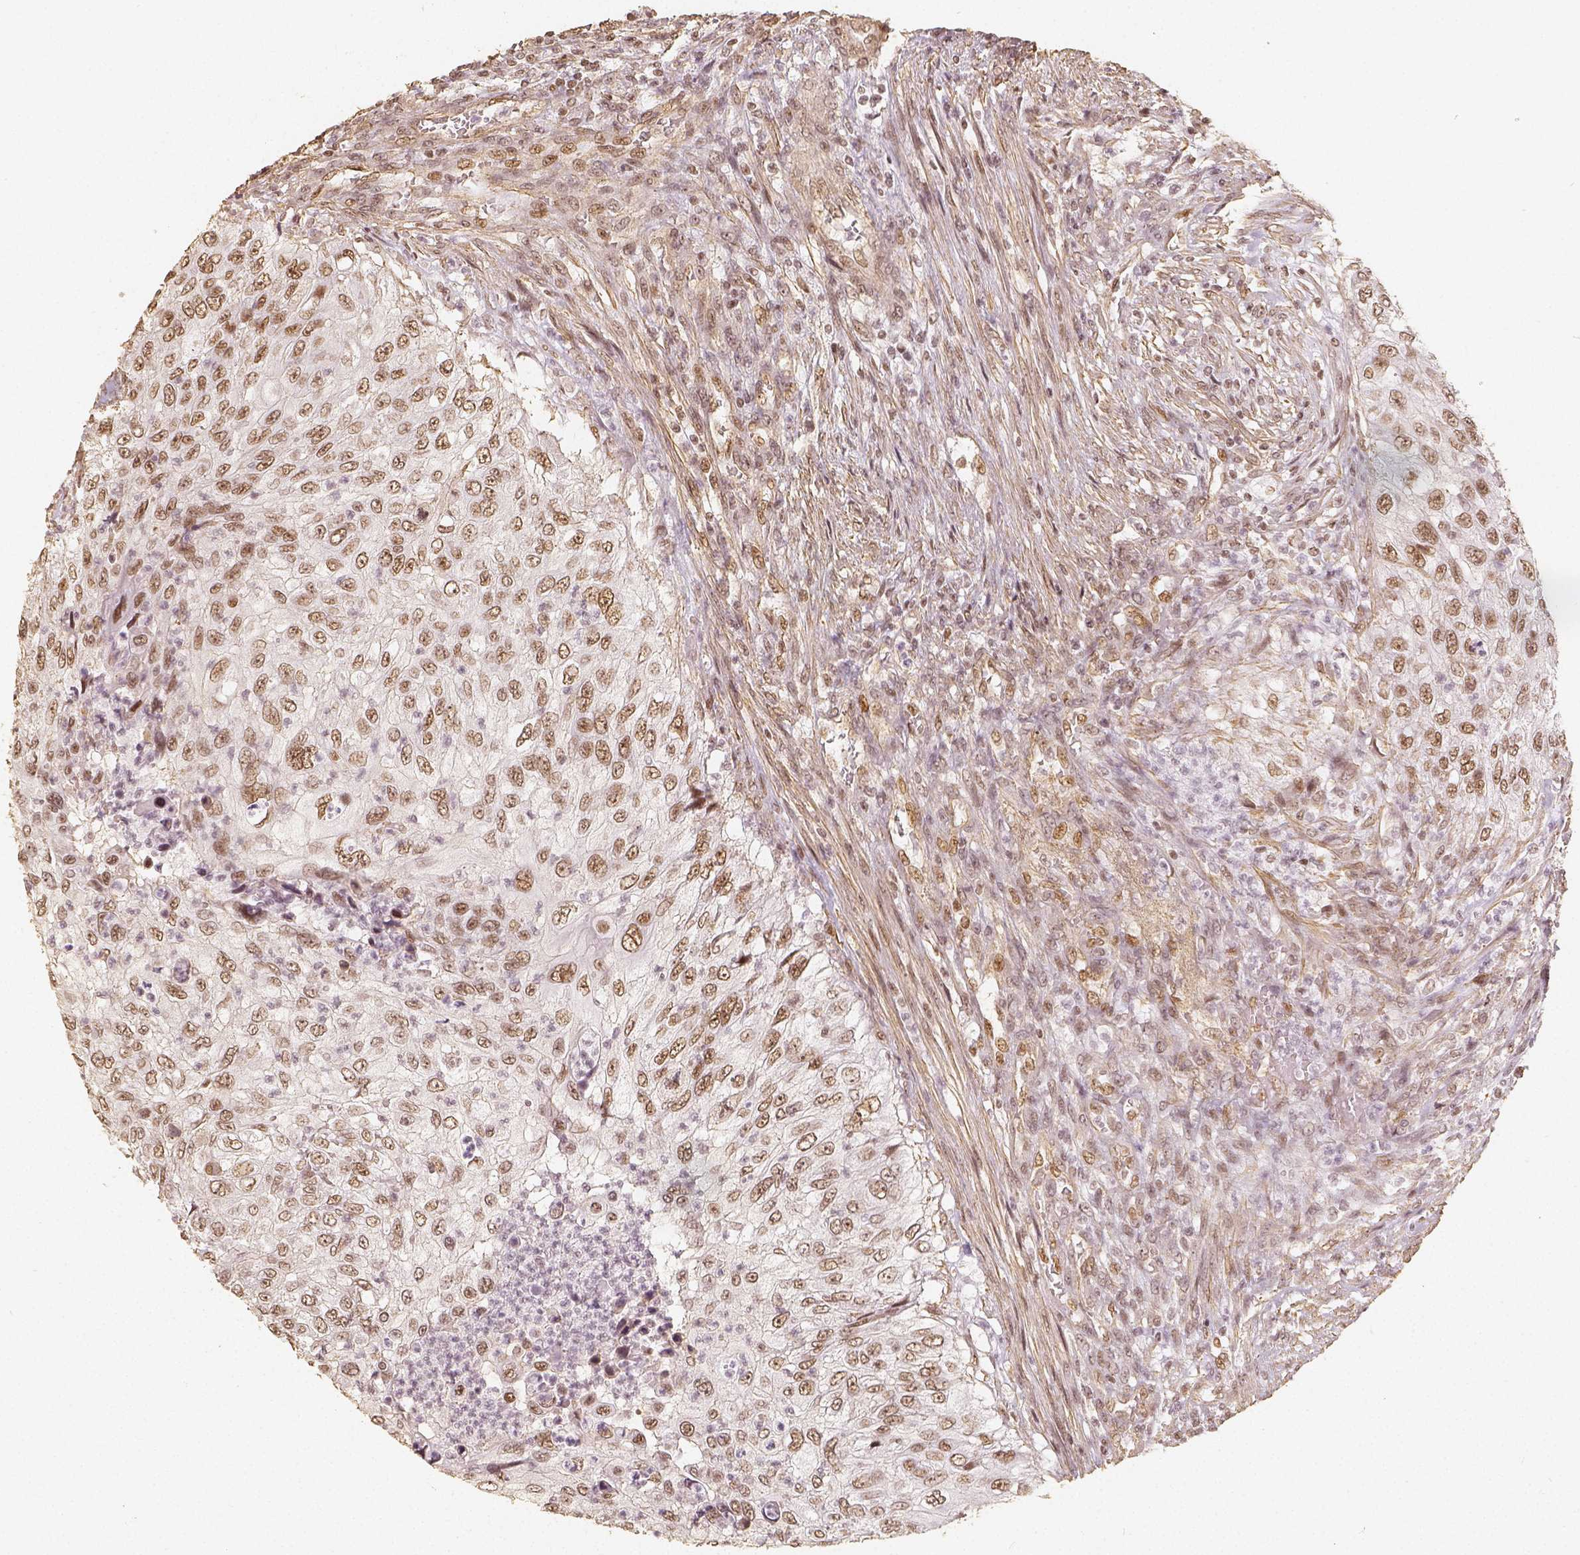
{"staining": {"intensity": "moderate", "quantity": ">75%", "location": "nuclear"}, "tissue": "urothelial cancer", "cell_type": "Tumor cells", "image_type": "cancer", "snomed": [{"axis": "morphology", "description": "Urothelial carcinoma, High grade"}, {"axis": "topography", "description": "Urinary bladder"}], "caption": "Urothelial cancer stained for a protein displays moderate nuclear positivity in tumor cells.", "gene": "HDAC1", "patient": {"sex": "female", "age": 60}}